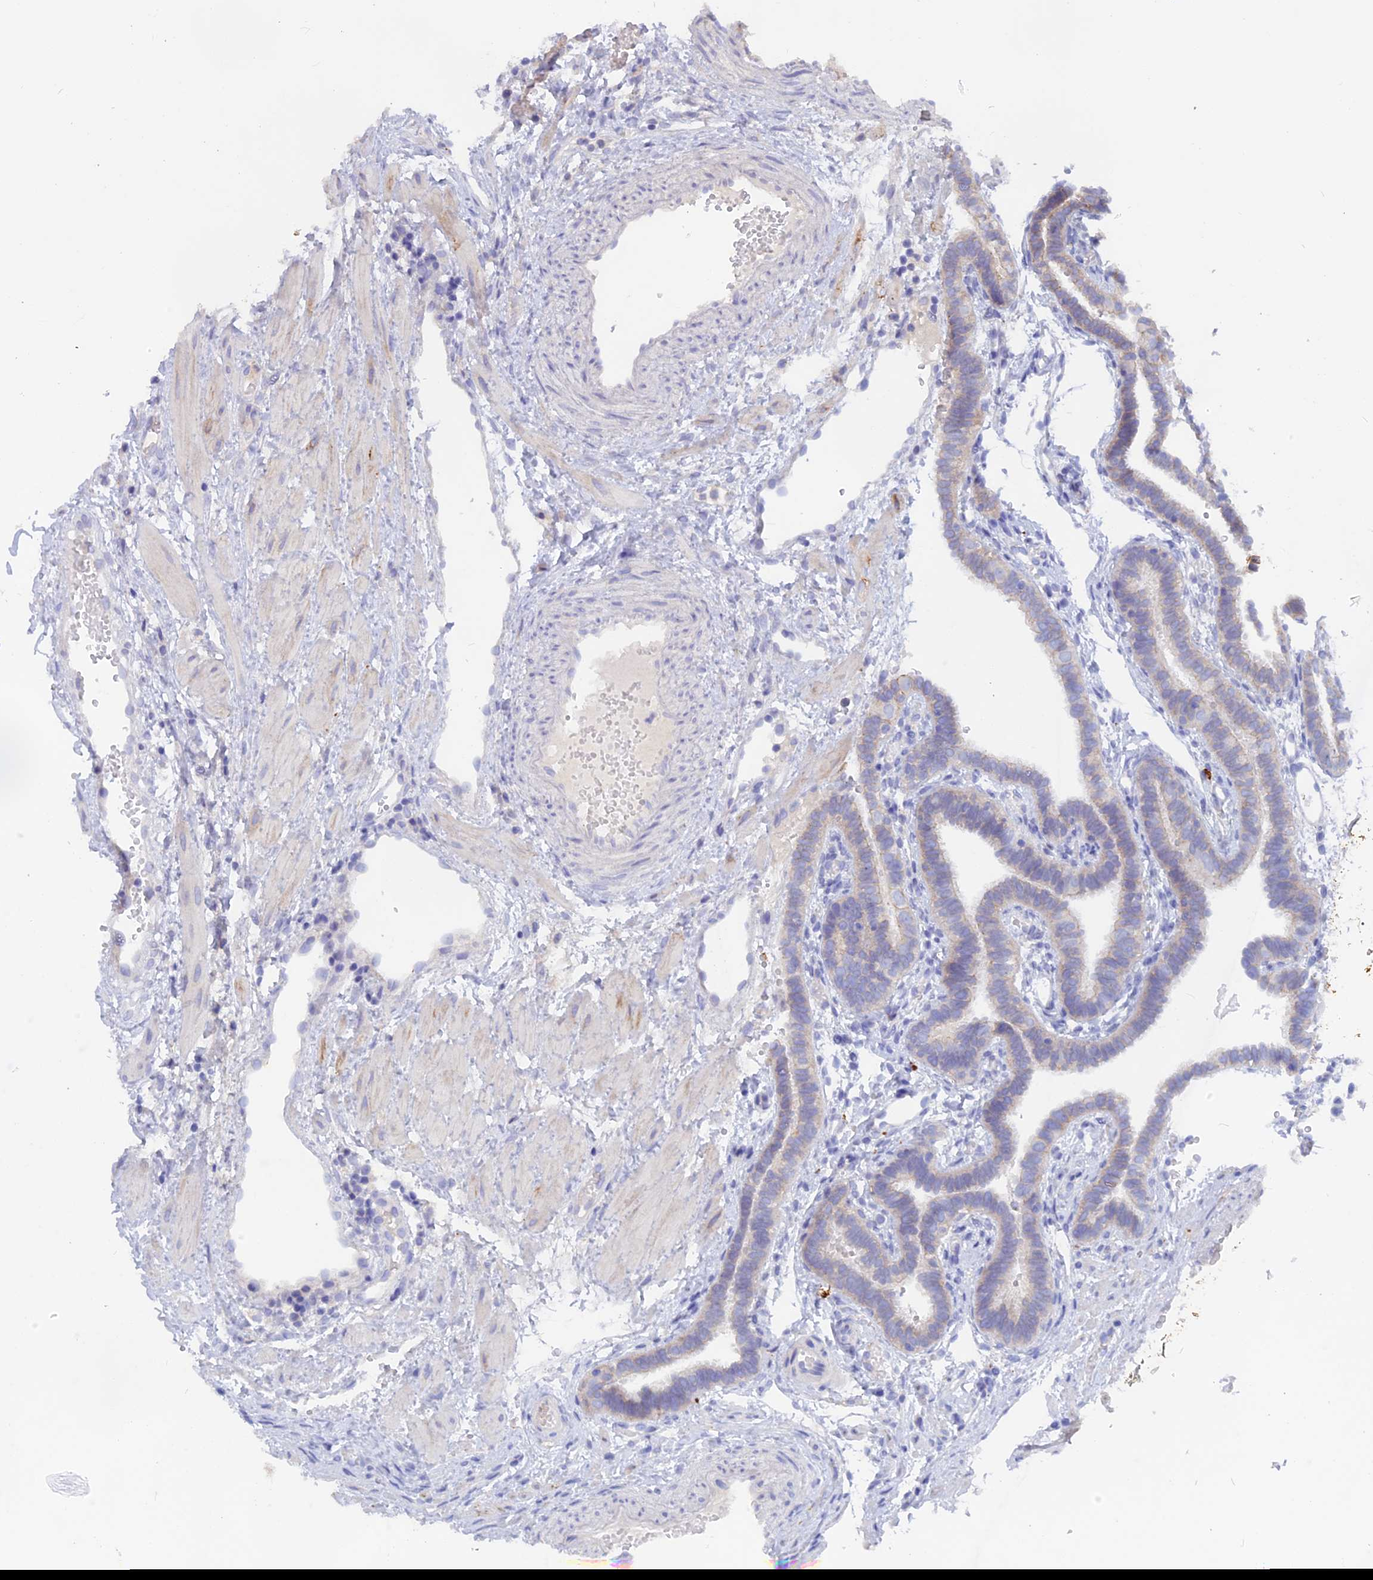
{"staining": {"intensity": "weak", "quantity": "<25%", "location": "cytoplasmic/membranous"}, "tissue": "fallopian tube", "cell_type": "Glandular cells", "image_type": "normal", "snomed": [{"axis": "morphology", "description": "Normal tissue, NOS"}, {"axis": "topography", "description": "Fallopian tube"}], "caption": "DAB immunohistochemical staining of benign human fallopian tube reveals no significant positivity in glandular cells. (Stains: DAB (3,3'-diaminobenzidine) IHC with hematoxylin counter stain, Microscopy: brightfield microscopy at high magnification).", "gene": "SLC26A4", "patient": {"sex": "female", "age": 37}}